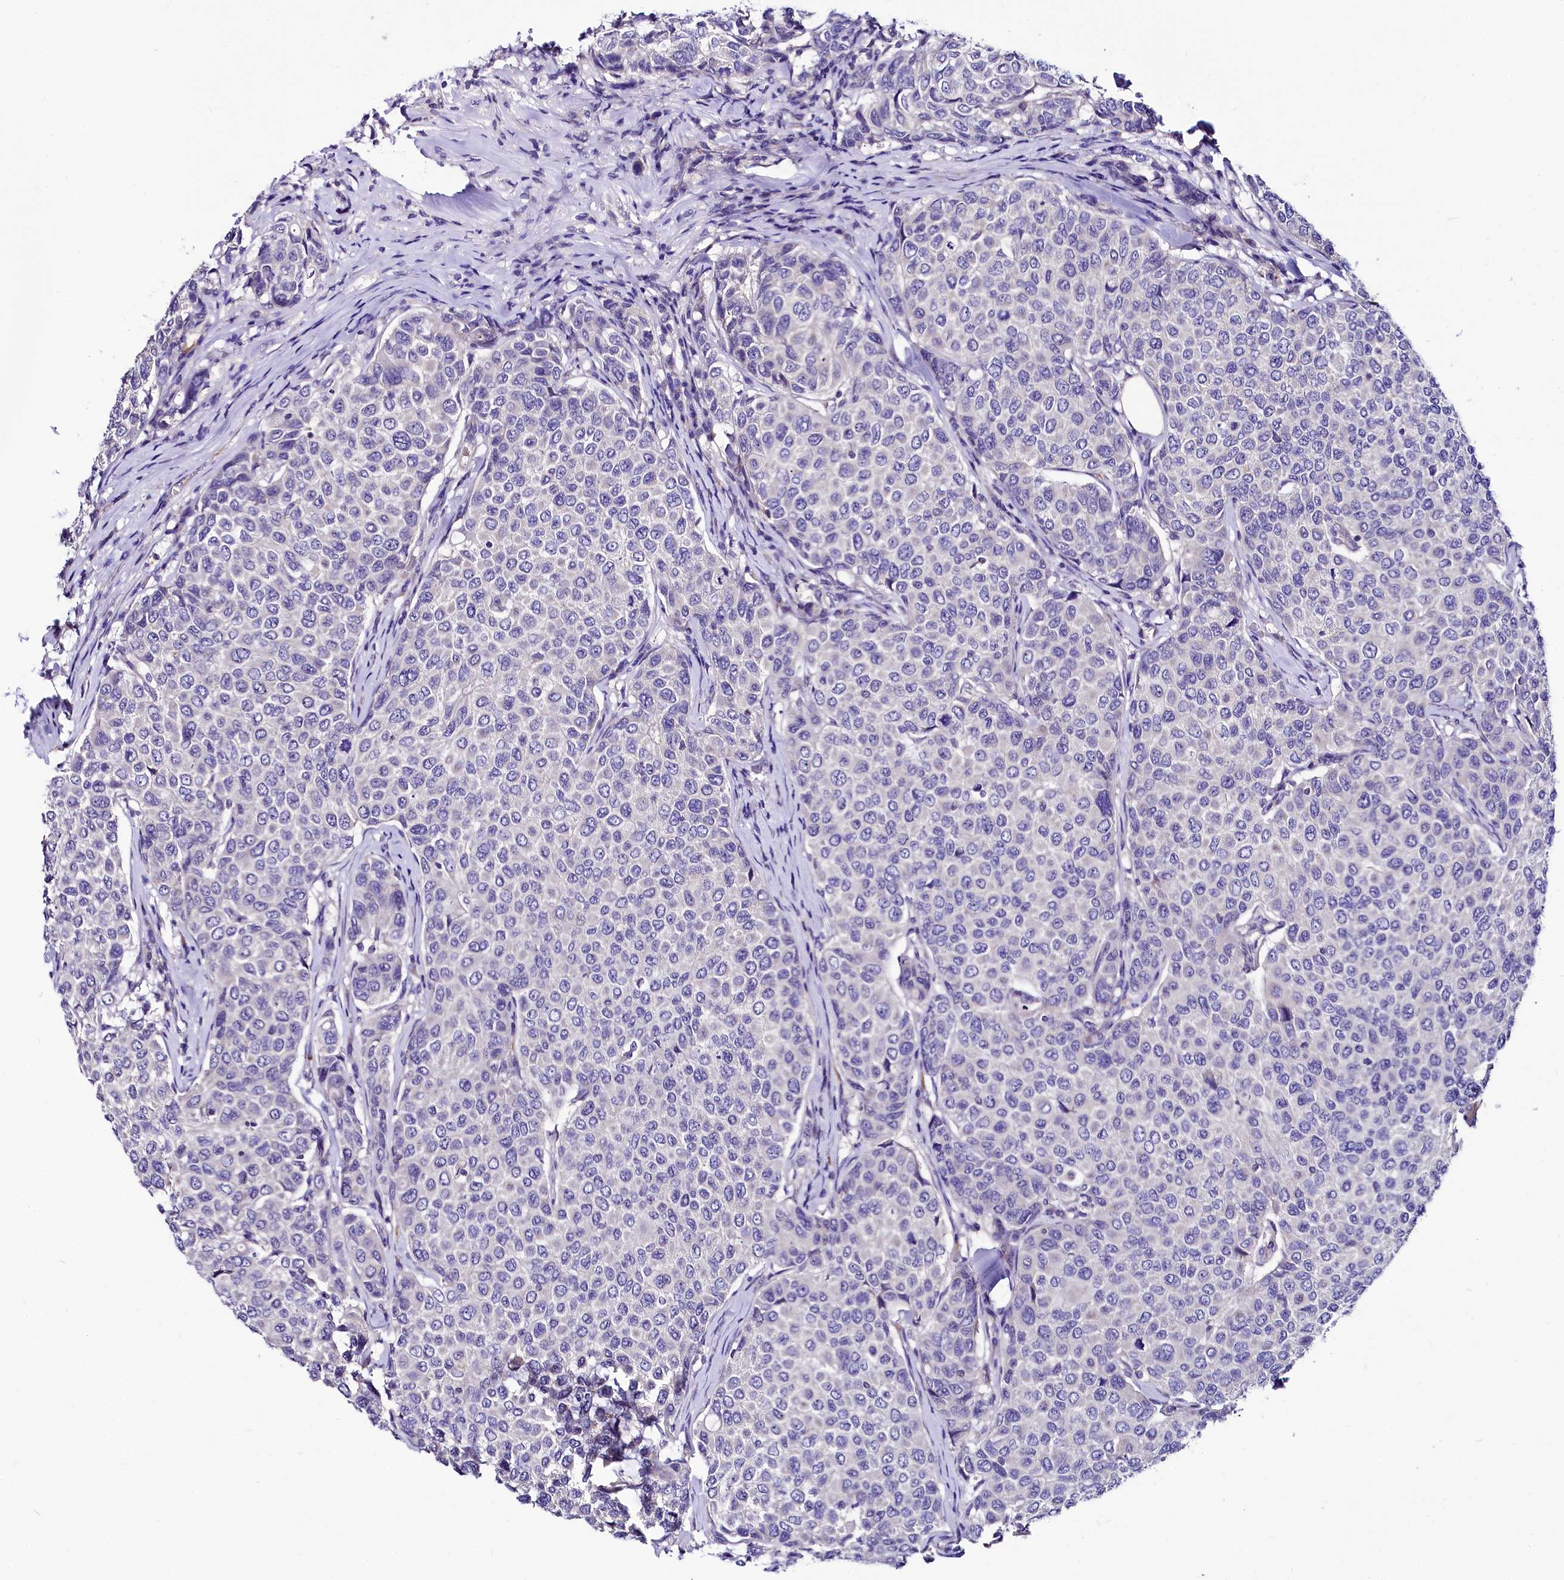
{"staining": {"intensity": "negative", "quantity": "none", "location": "none"}, "tissue": "breast cancer", "cell_type": "Tumor cells", "image_type": "cancer", "snomed": [{"axis": "morphology", "description": "Duct carcinoma"}, {"axis": "topography", "description": "Breast"}], "caption": "This is an immunohistochemistry photomicrograph of infiltrating ductal carcinoma (breast). There is no positivity in tumor cells.", "gene": "ABHD5", "patient": {"sex": "female", "age": 55}}